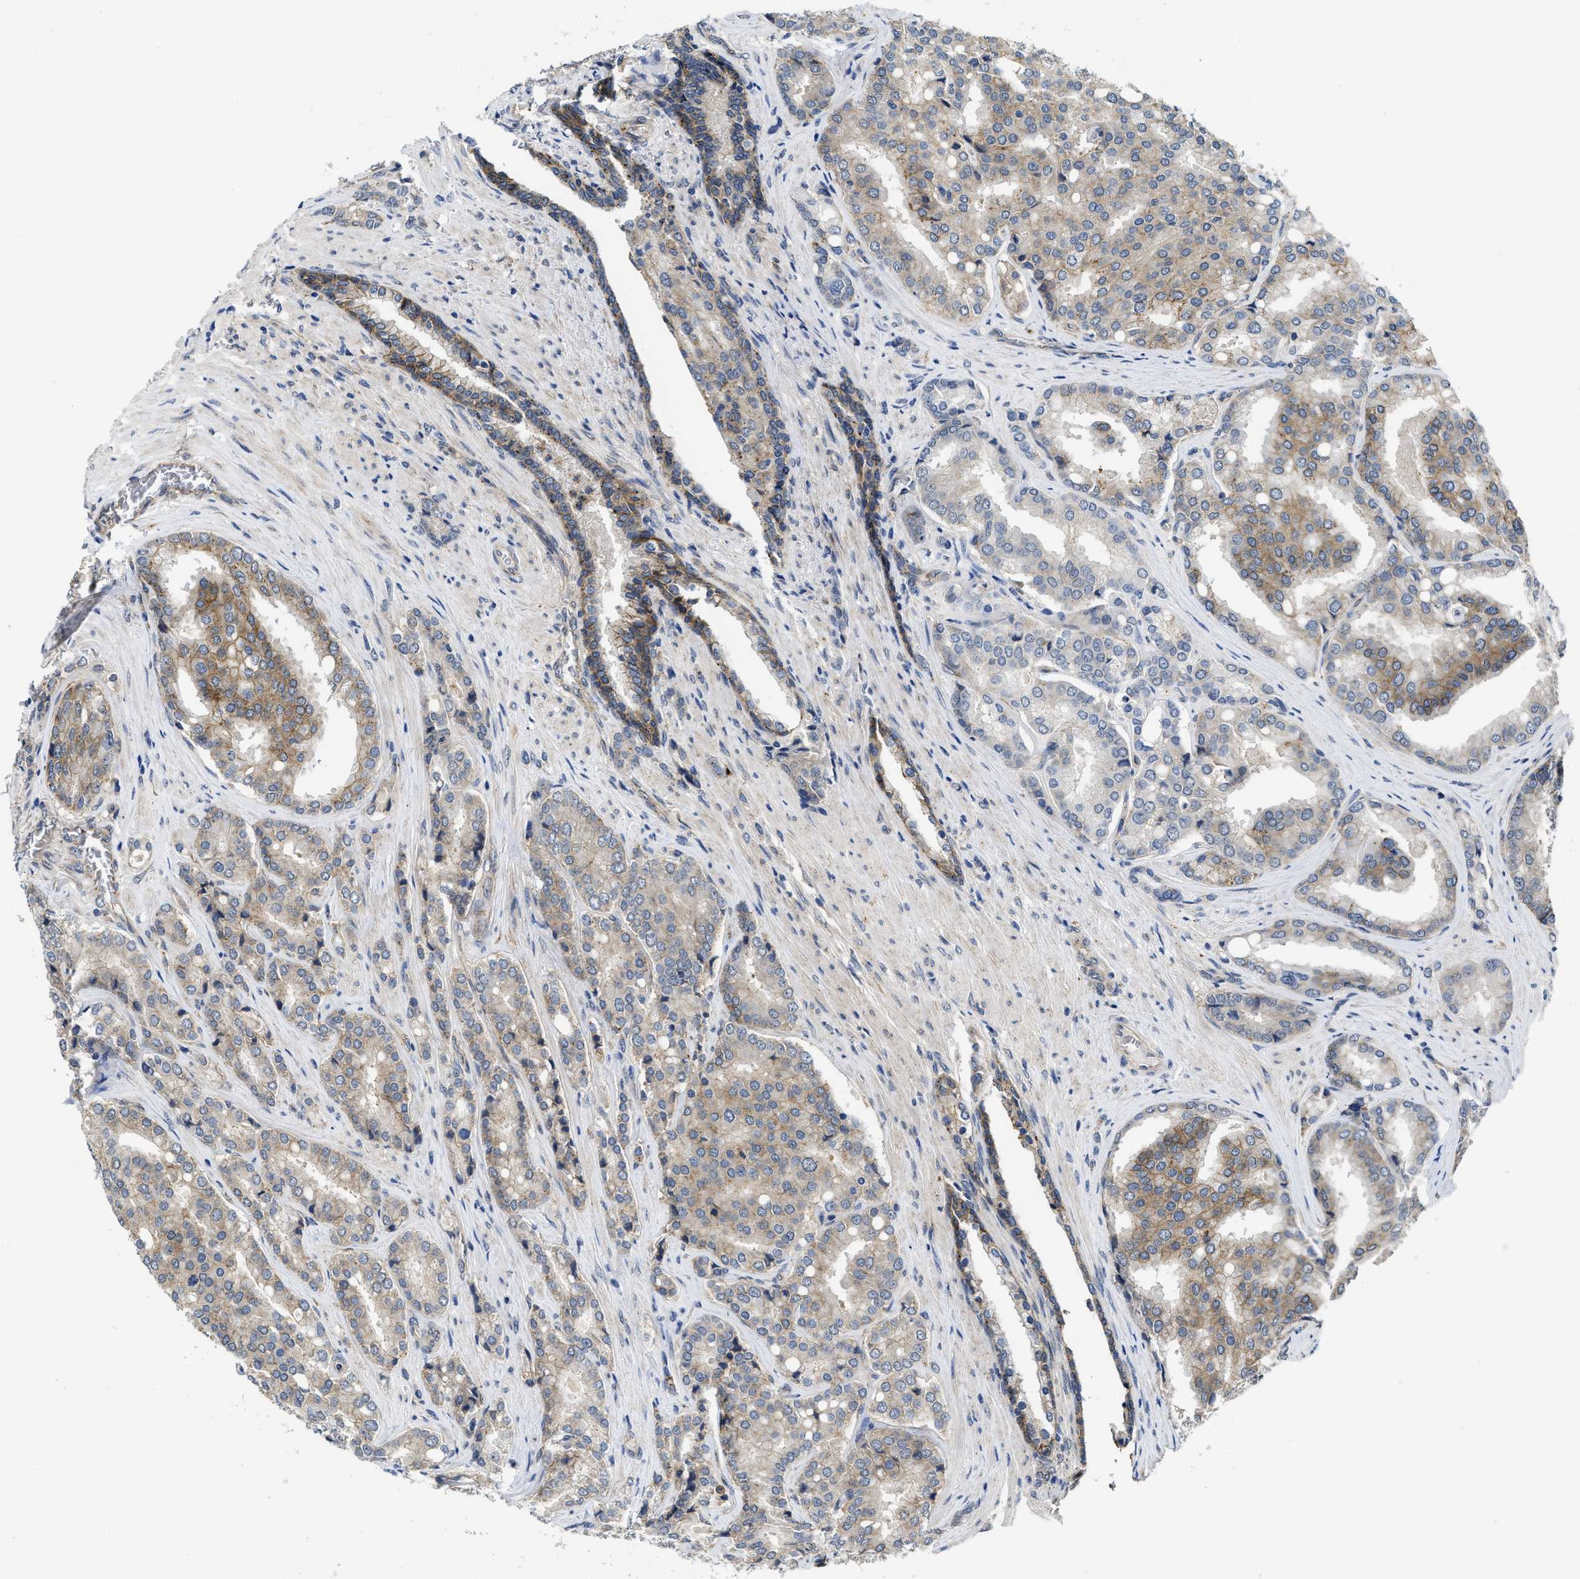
{"staining": {"intensity": "moderate", "quantity": "25%-75%", "location": "cytoplasmic/membranous"}, "tissue": "prostate cancer", "cell_type": "Tumor cells", "image_type": "cancer", "snomed": [{"axis": "morphology", "description": "Adenocarcinoma, High grade"}, {"axis": "topography", "description": "Prostate"}], "caption": "Immunohistochemistry of human prostate cancer exhibits medium levels of moderate cytoplasmic/membranous staining in approximately 25%-75% of tumor cells.", "gene": "PKD2", "patient": {"sex": "male", "age": 50}}